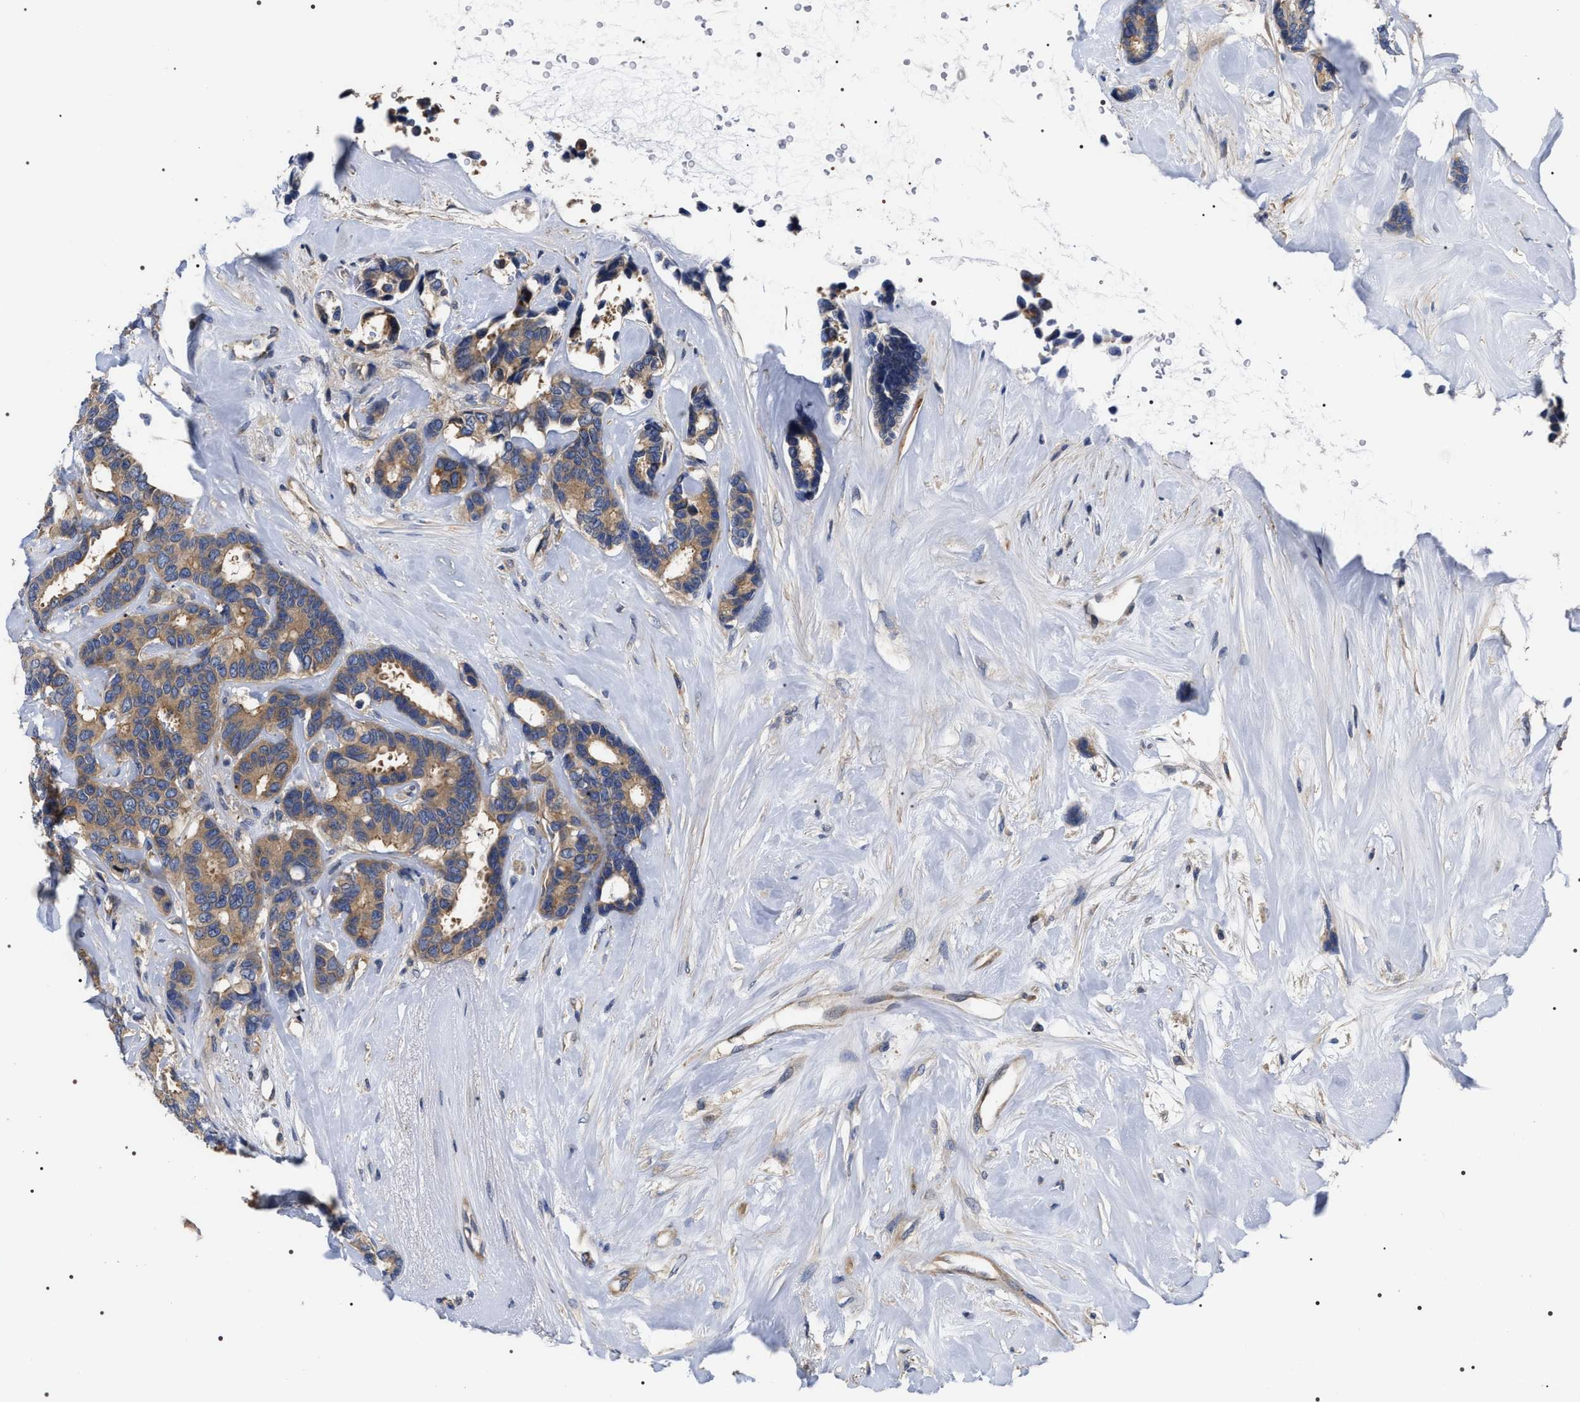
{"staining": {"intensity": "weak", "quantity": ">75%", "location": "cytoplasmic/membranous"}, "tissue": "breast cancer", "cell_type": "Tumor cells", "image_type": "cancer", "snomed": [{"axis": "morphology", "description": "Duct carcinoma"}, {"axis": "topography", "description": "Breast"}], "caption": "An image of breast cancer (intraductal carcinoma) stained for a protein shows weak cytoplasmic/membranous brown staining in tumor cells.", "gene": "MIS18A", "patient": {"sex": "female", "age": 87}}